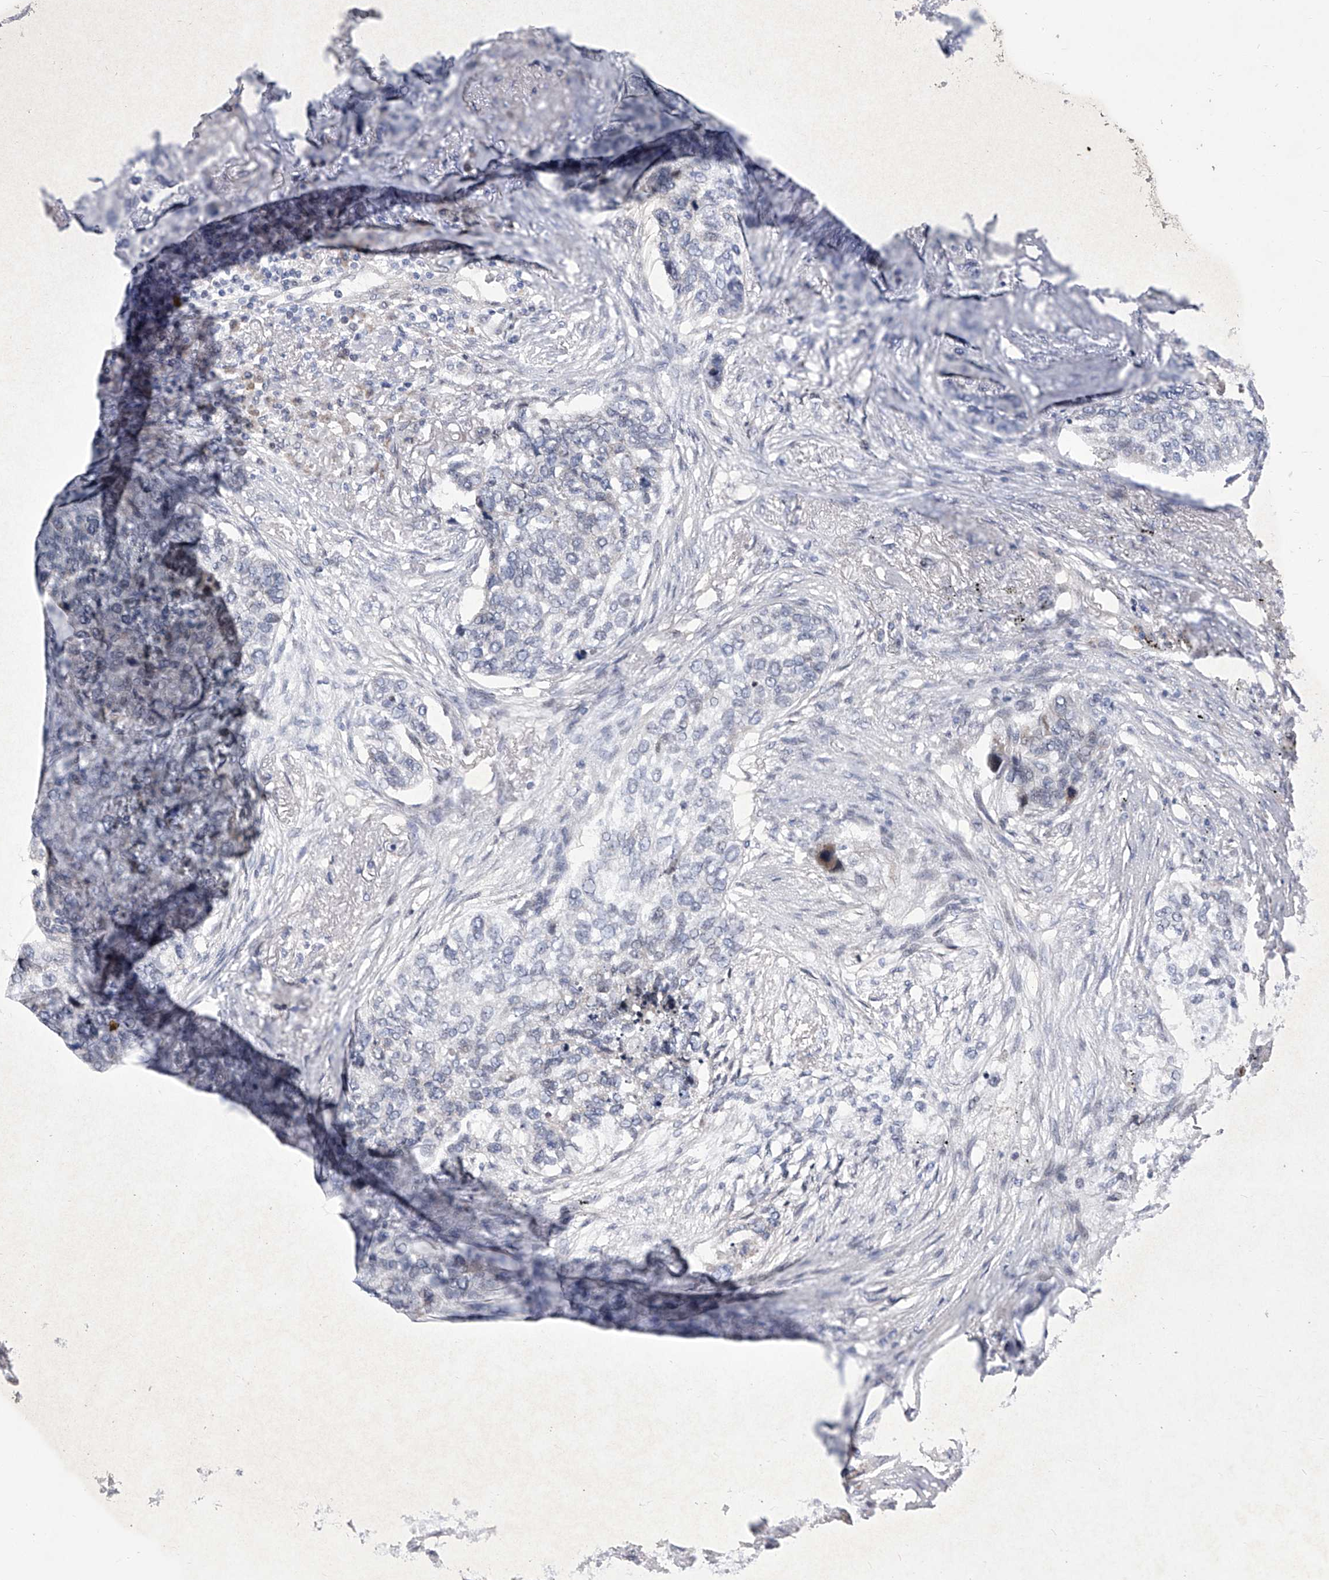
{"staining": {"intensity": "negative", "quantity": "none", "location": "none"}, "tissue": "lung cancer", "cell_type": "Tumor cells", "image_type": "cancer", "snomed": [{"axis": "morphology", "description": "Squamous cell carcinoma, NOS"}, {"axis": "topography", "description": "Lung"}], "caption": "An immunohistochemistry histopathology image of lung cancer is shown. There is no staining in tumor cells of lung cancer.", "gene": "NUFIP1", "patient": {"sex": "female", "age": 63}}